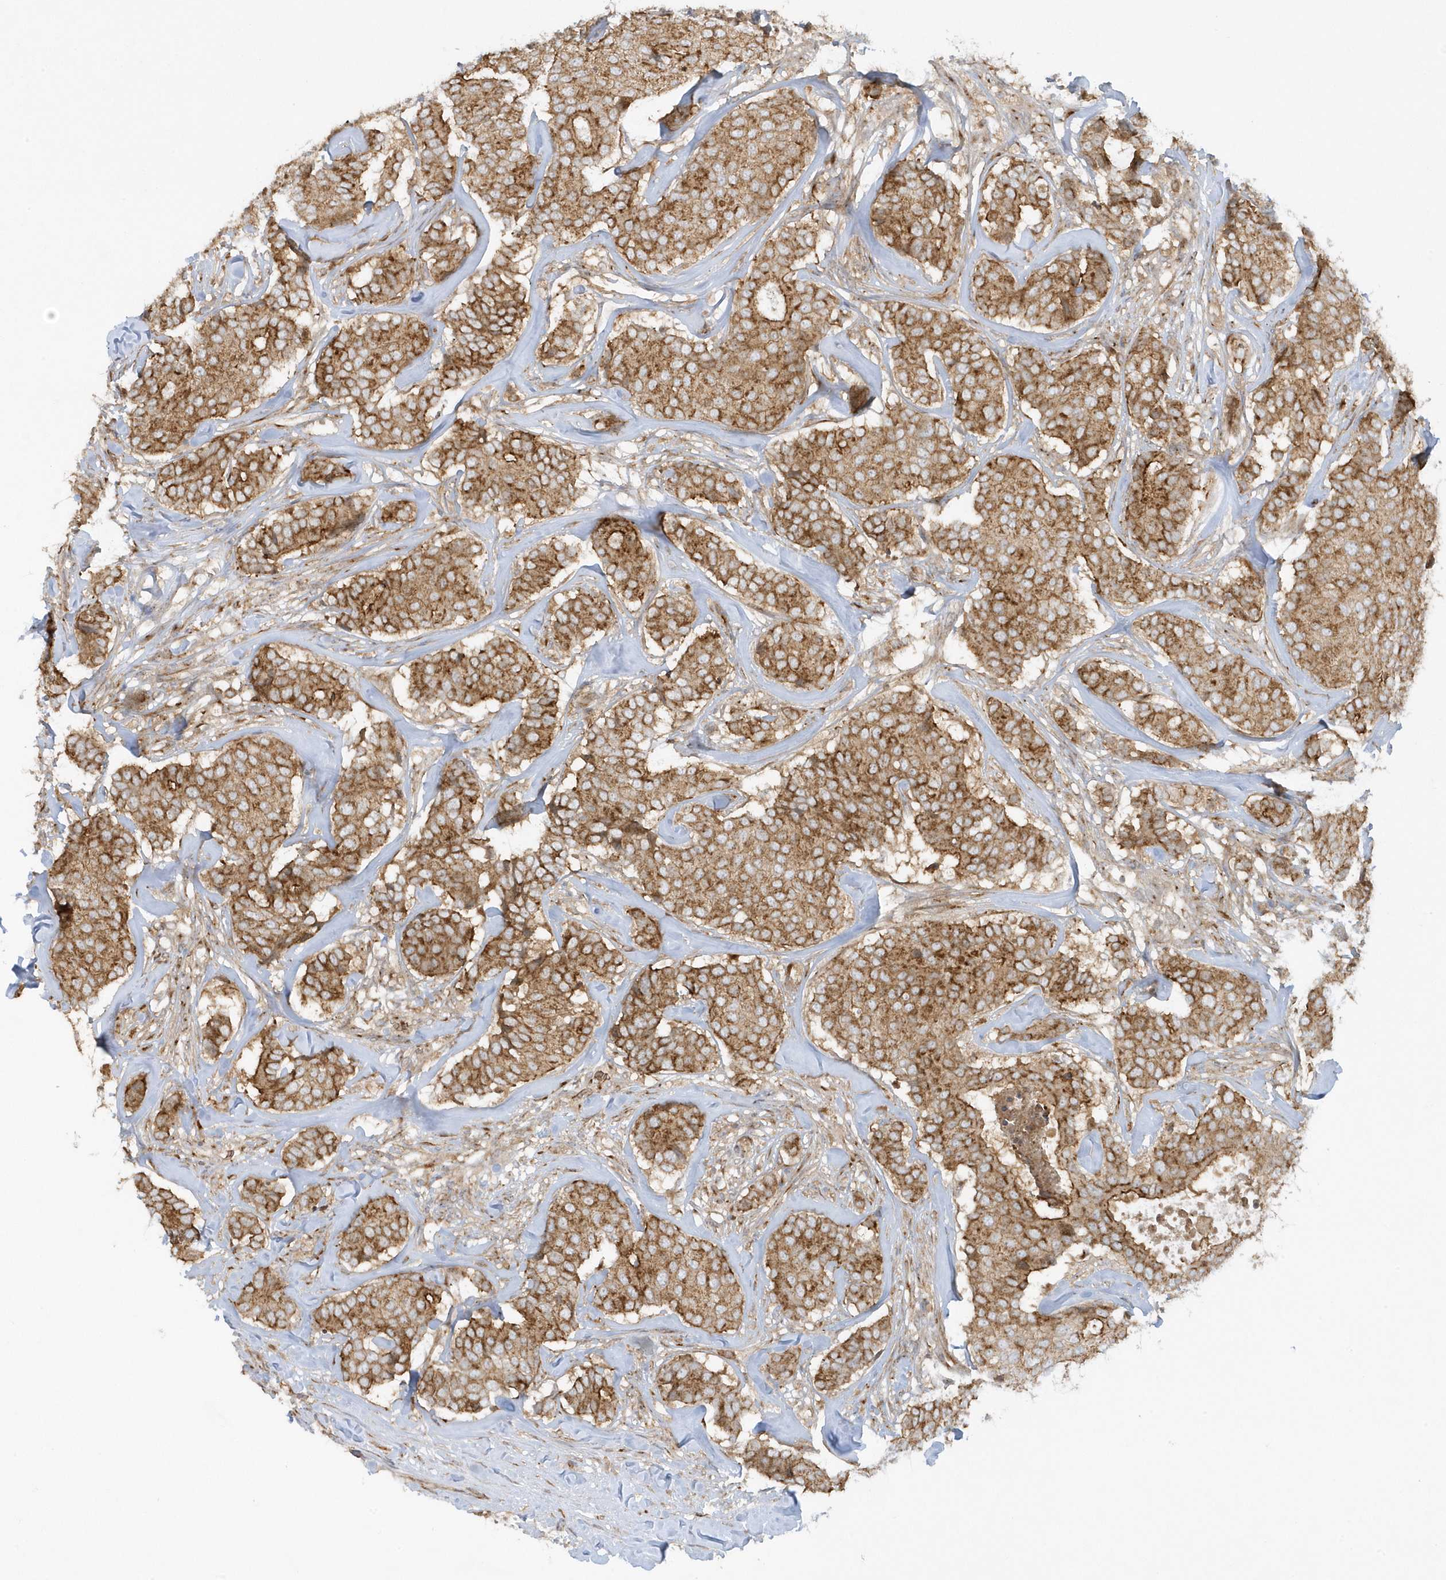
{"staining": {"intensity": "moderate", "quantity": ">75%", "location": "cytoplasmic/membranous"}, "tissue": "breast cancer", "cell_type": "Tumor cells", "image_type": "cancer", "snomed": [{"axis": "morphology", "description": "Duct carcinoma"}, {"axis": "topography", "description": "Breast"}], "caption": "A medium amount of moderate cytoplasmic/membranous staining is identified in about >75% of tumor cells in infiltrating ductal carcinoma (breast) tissue. (brown staining indicates protein expression, while blue staining denotes nuclei).", "gene": "RPP40", "patient": {"sex": "female", "age": 75}}